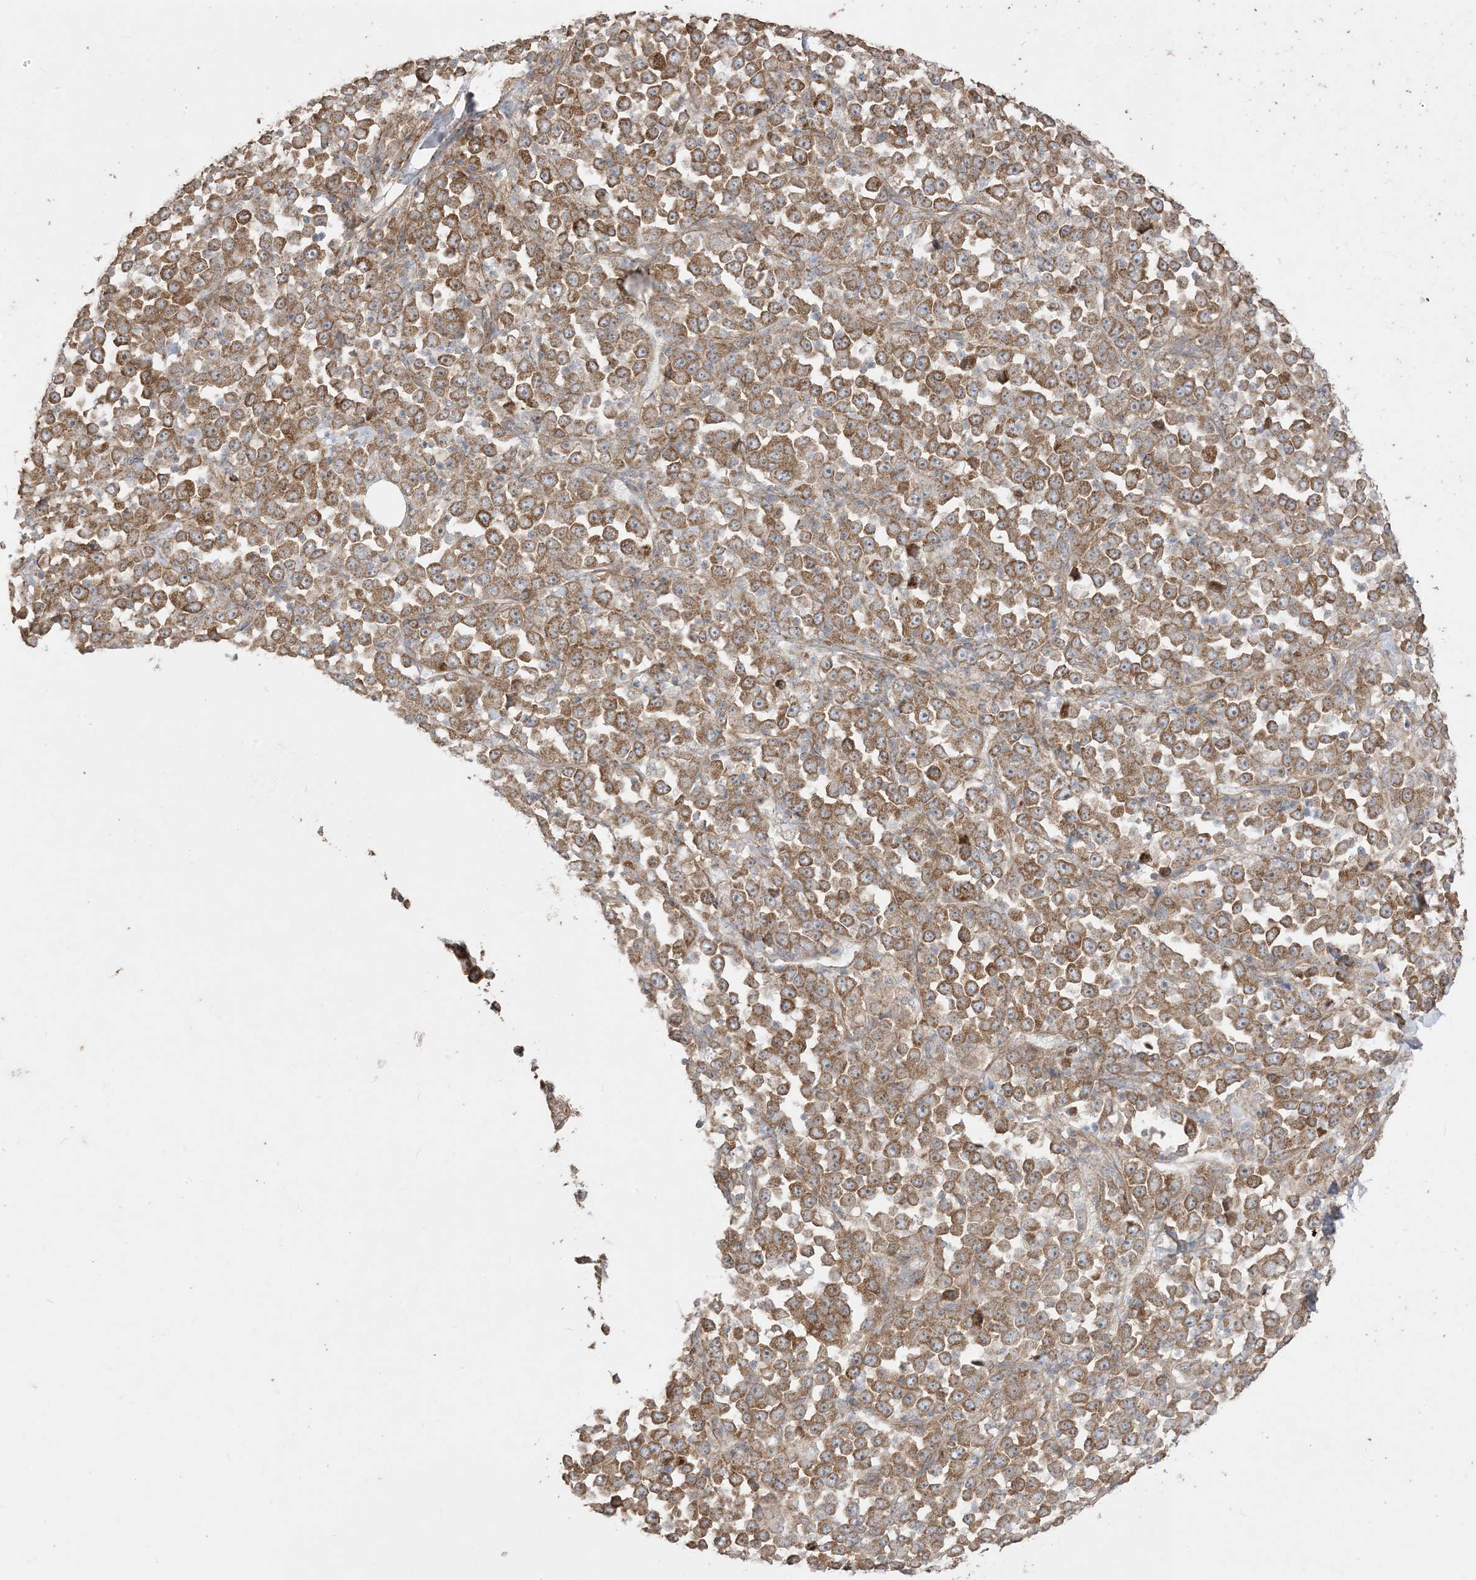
{"staining": {"intensity": "strong", "quantity": ">75%", "location": "cytoplasmic/membranous"}, "tissue": "stomach cancer", "cell_type": "Tumor cells", "image_type": "cancer", "snomed": [{"axis": "morphology", "description": "Normal tissue, NOS"}, {"axis": "morphology", "description": "Adenocarcinoma, NOS"}, {"axis": "topography", "description": "Stomach, upper"}, {"axis": "topography", "description": "Stomach"}], "caption": "Adenocarcinoma (stomach) stained with IHC demonstrates strong cytoplasmic/membranous positivity in approximately >75% of tumor cells.", "gene": "SIRT3", "patient": {"sex": "male", "age": 59}}